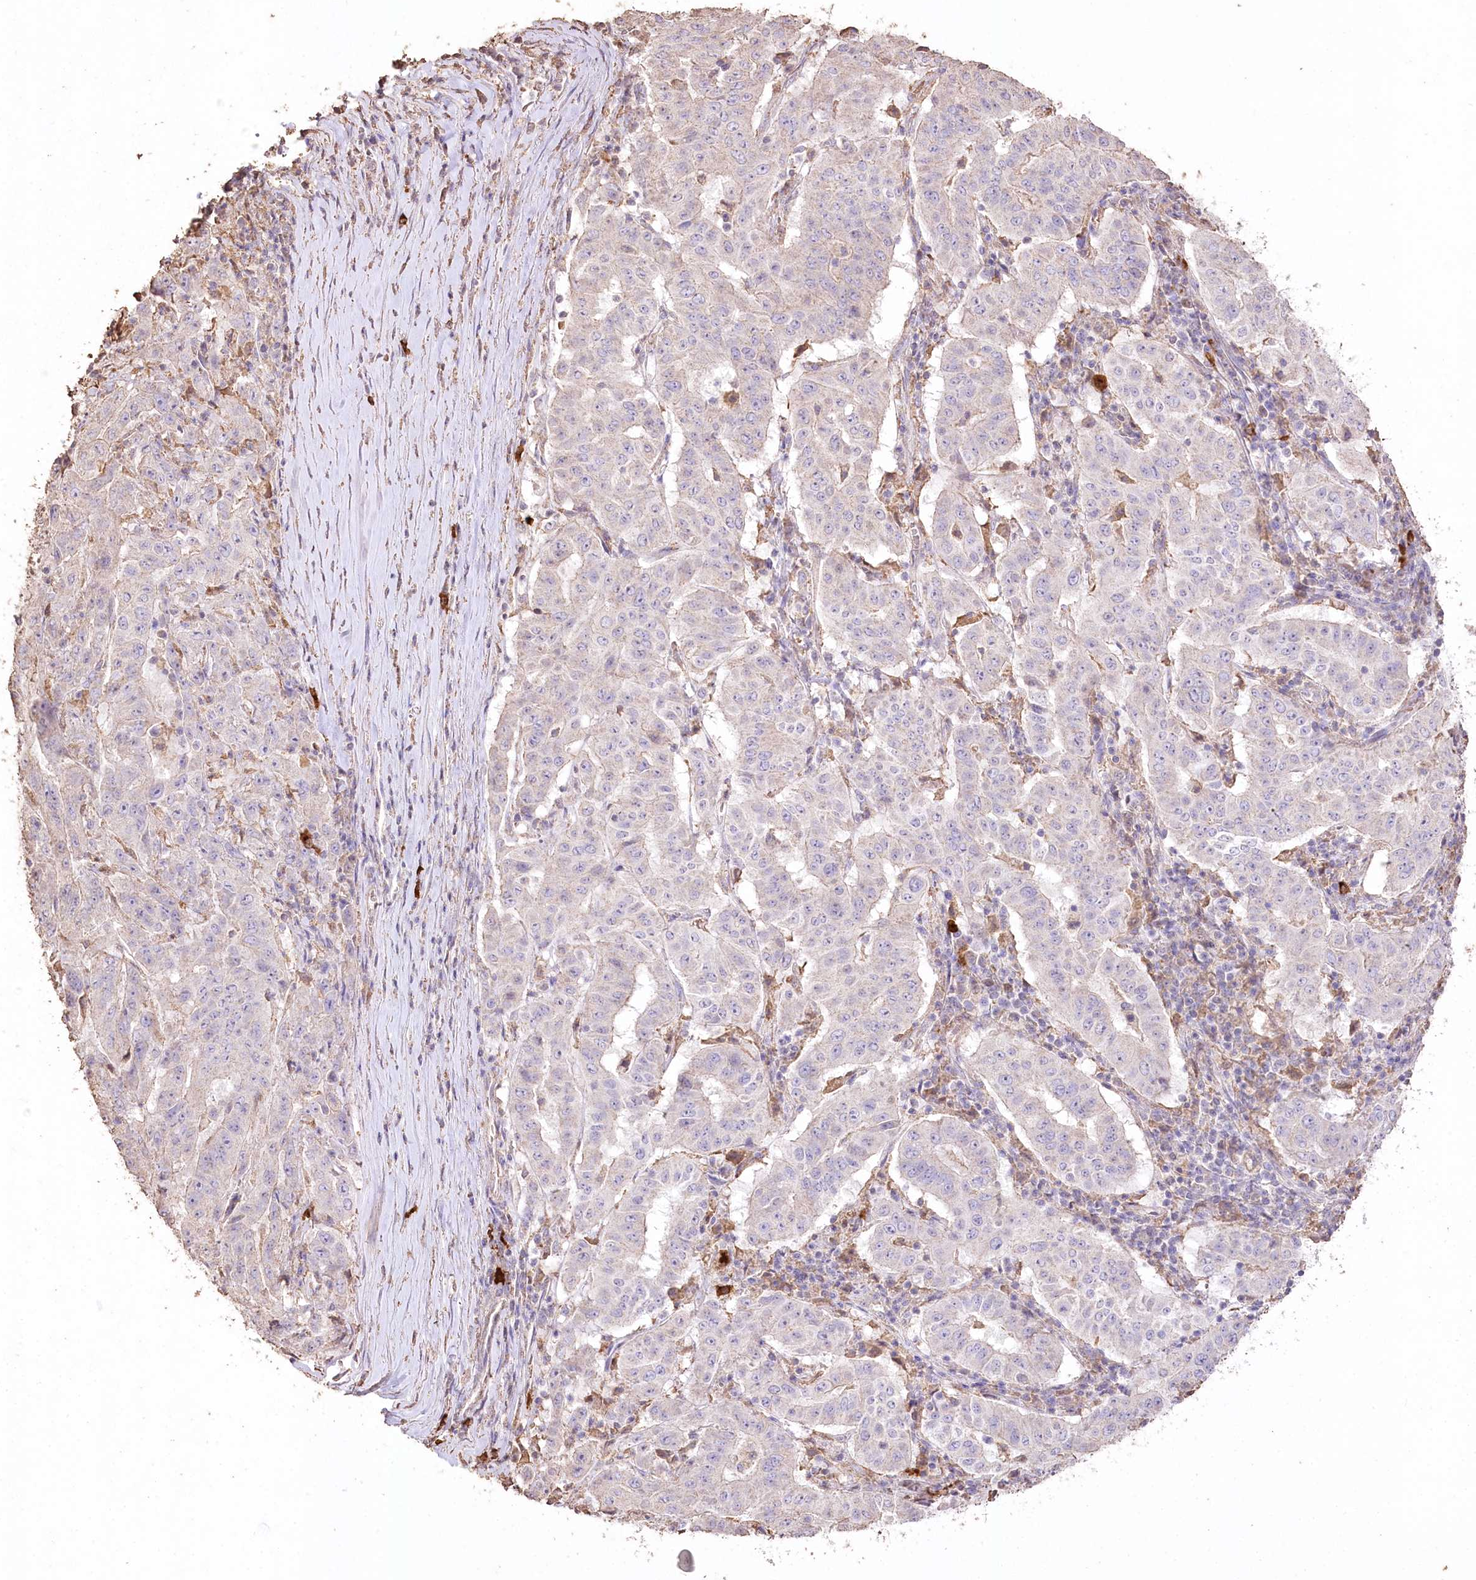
{"staining": {"intensity": "negative", "quantity": "none", "location": "none"}, "tissue": "pancreatic cancer", "cell_type": "Tumor cells", "image_type": "cancer", "snomed": [{"axis": "morphology", "description": "Adenocarcinoma, NOS"}, {"axis": "topography", "description": "Pancreas"}], "caption": "DAB immunohistochemical staining of pancreatic cancer (adenocarcinoma) reveals no significant staining in tumor cells. (Stains: DAB immunohistochemistry with hematoxylin counter stain, Microscopy: brightfield microscopy at high magnification).", "gene": "IREB2", "patient": {"sex": "male", "age": 63}}